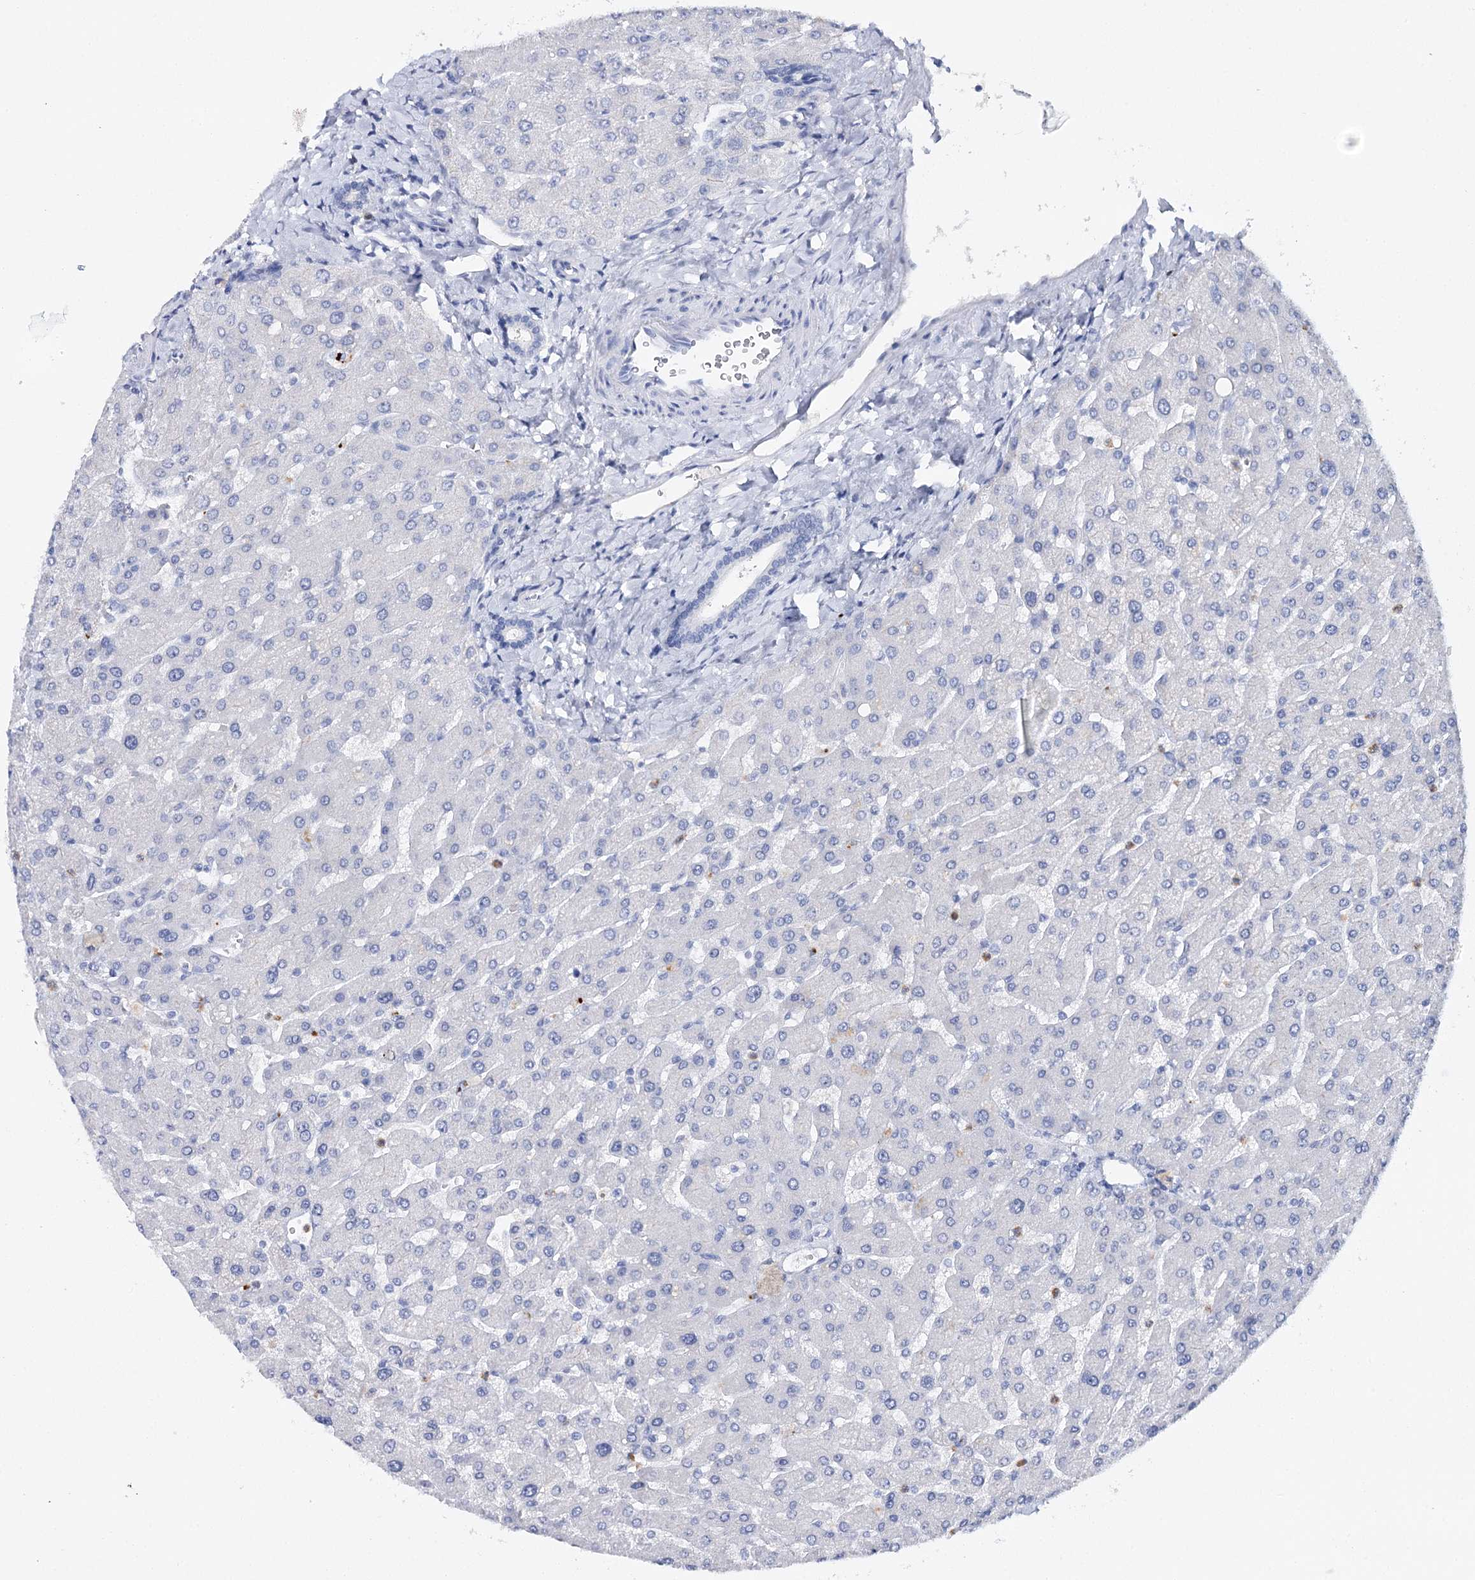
{"staining": {"intensity": "negative", "quantity": "none", "location": "none"}, "tissue": "liver", "cell_type": "Cholangiocytes", "image_type": "normal", "snomed": [{"axis": "morphology", "description": "Normal tissue, NOS"}, {"axis": "topography", "description": "Liver"}], "caption": "Immunohistochemistry micrograph of normal liver stained for a protein (brown), which exhibits no expression in cholangiocytes. (Brightfield microscopy of DAB (3,3'-diaminobenzidine) immunohistochemistry (IHC) at high magnification).", "gene": "CEACAM8", "patient": {"sex": "male", "age": 55}}